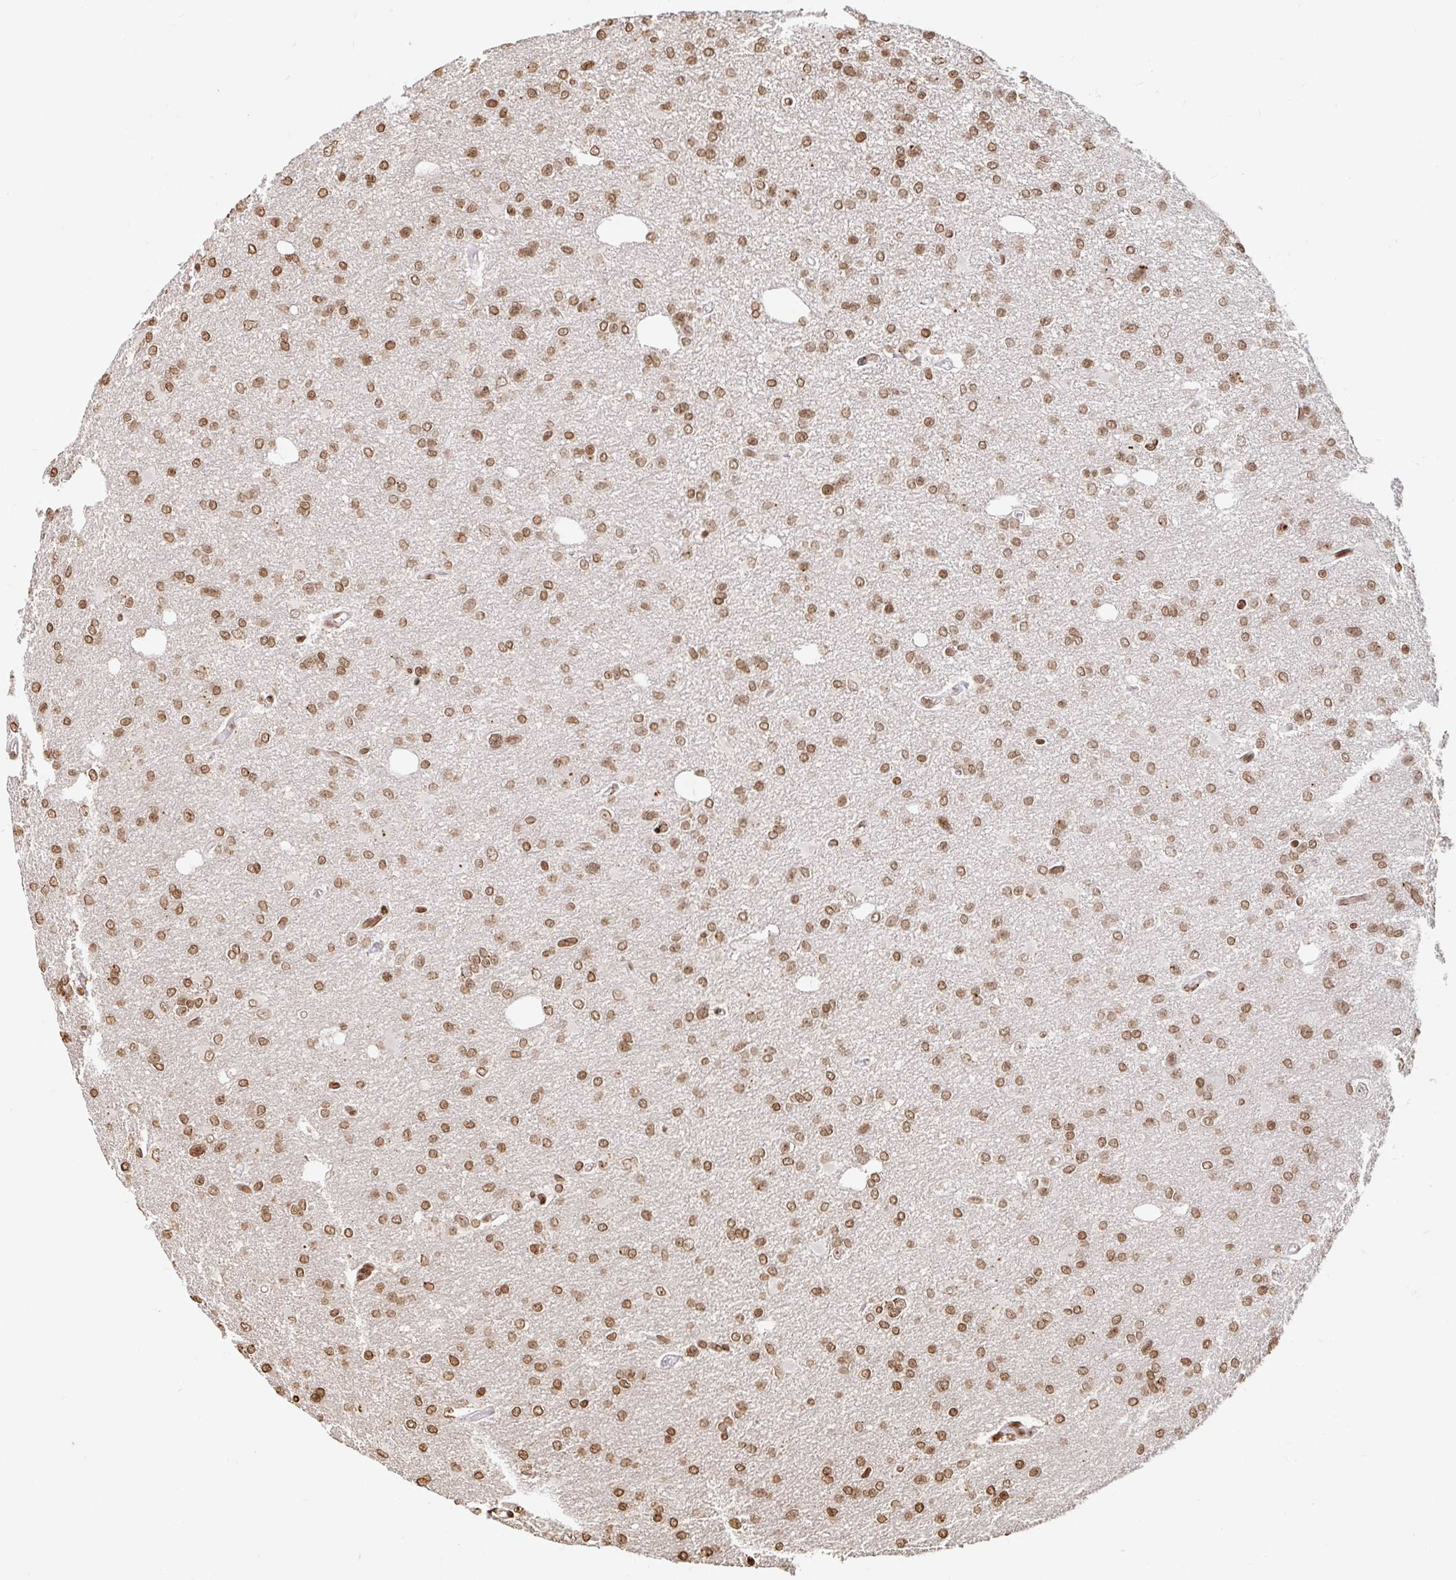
{"staining": {"intensity": "moderate", "quantity": ">75%", "location": "nuclear"}, "tissue": "glioma", "cell_type": "Tumor cells", "image_type": "cancer", "snomed": [{"axis": "morphology", "description": "Glioma, malignant, Low grade"}, {"axis": "topography", "description": "Brain"}], "caption": "This is an image of IHC staining of low-grade glioma (malignant), which shows moderate staining in the nuclear of tumor cells.", "gene": "H2BC5", "patient": {"sex": "male", "age": 26}}